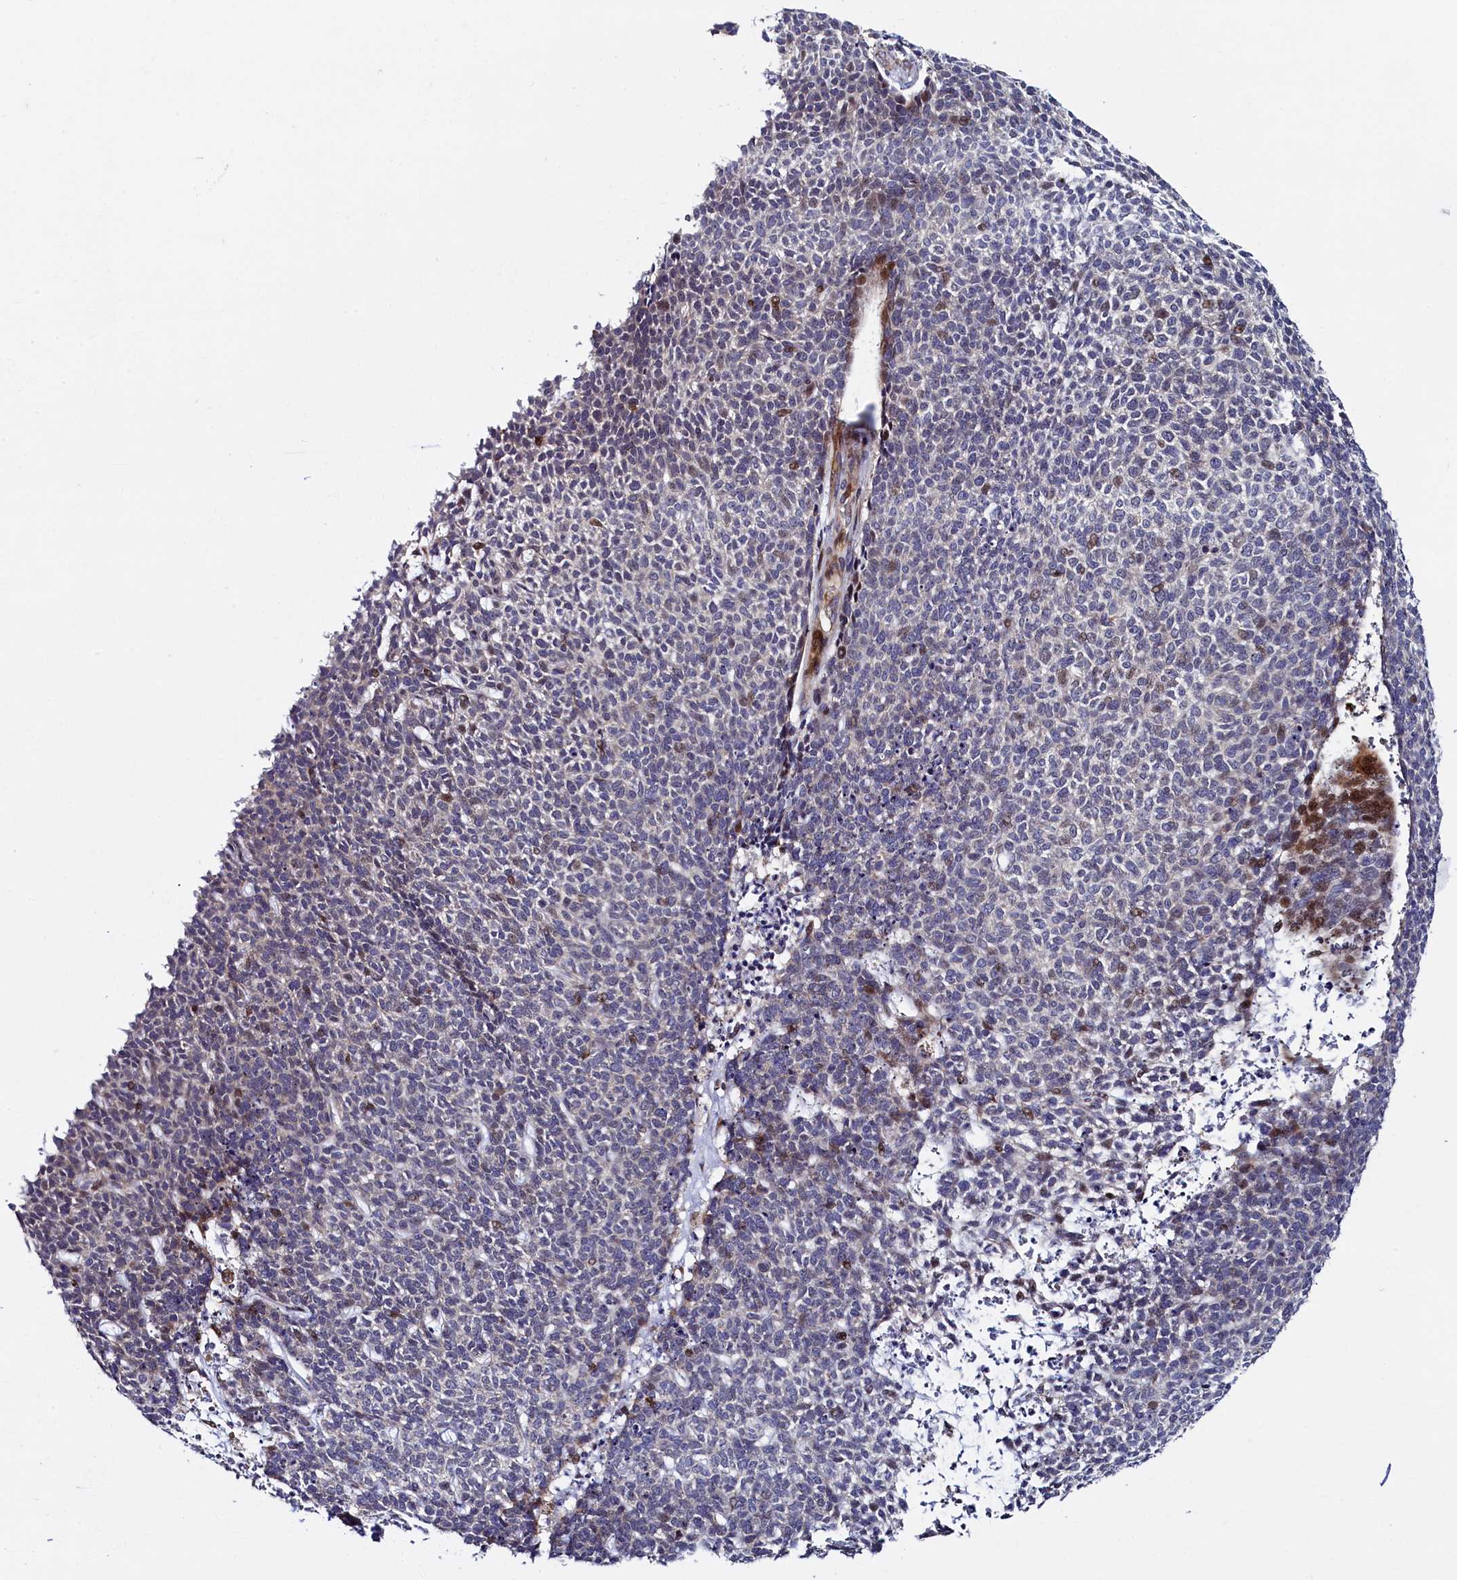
{"staining": {"intensity": "moderate", "quantity": "<25%", "location": "cytoplasmic/membranous,nuclear"}, "tissue": "skin cancer", "cell_type": "Tumor cells", "image_type": "cancer", "snomed": [{"axis": "morphology", "description": "Basal cell carcinoma"}, {"axis": "topography", "description": "Skin"}], "caption": "Immunohistochemical staining of skin cancer (basal cell carcinoma) exhibits moderate cytoplasmic/membranous and nuclear protein positivity in approximately <25% of tumor cells.", "gene": "PIK3C3", "patient": {"sex": "female", "age": 84}}